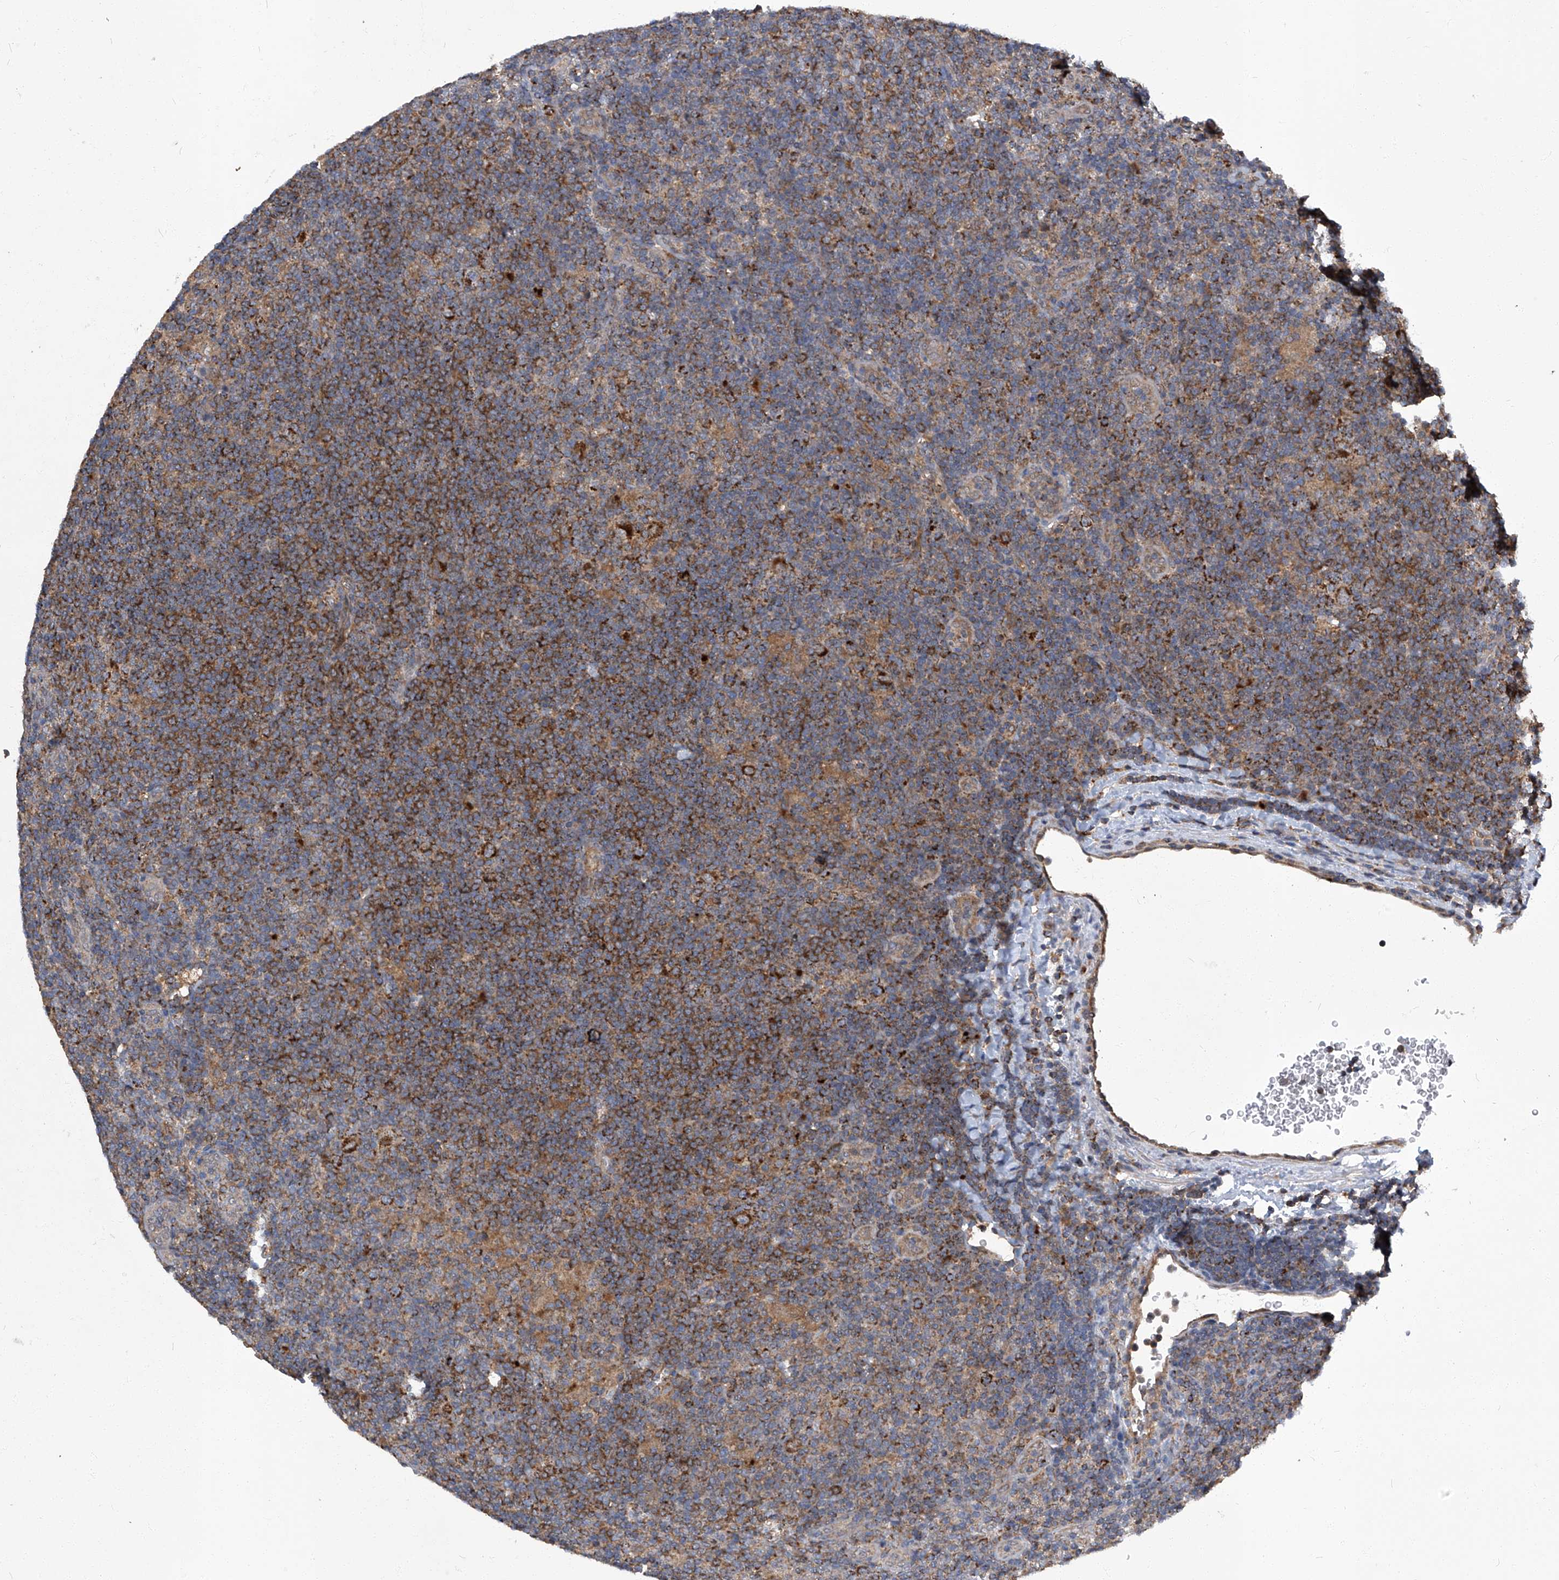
{"staining": {"intensity": "strong", "quantity": ">75%", "location": "cytoplasmic/membranous"}, "tissue": "lymphoma", "cell_type": "Tumor cells", "image_type": "cancer", "snomed": [{"axis": "morphology", "description": "Hodgkin's disease, NOS"}, {"axis": "topography", "description": "Lymph node"}], "caption": "Immunohistochemistry (IHC) of Hodgkin's disease exhibits high levels of strong cytoplasmic/membranous expression in approximately >75% of tumor cells. Nuclei are stained in blue.", "gene": "TNFRSF13B", "patient": {"sex": "female", "age": 57}}